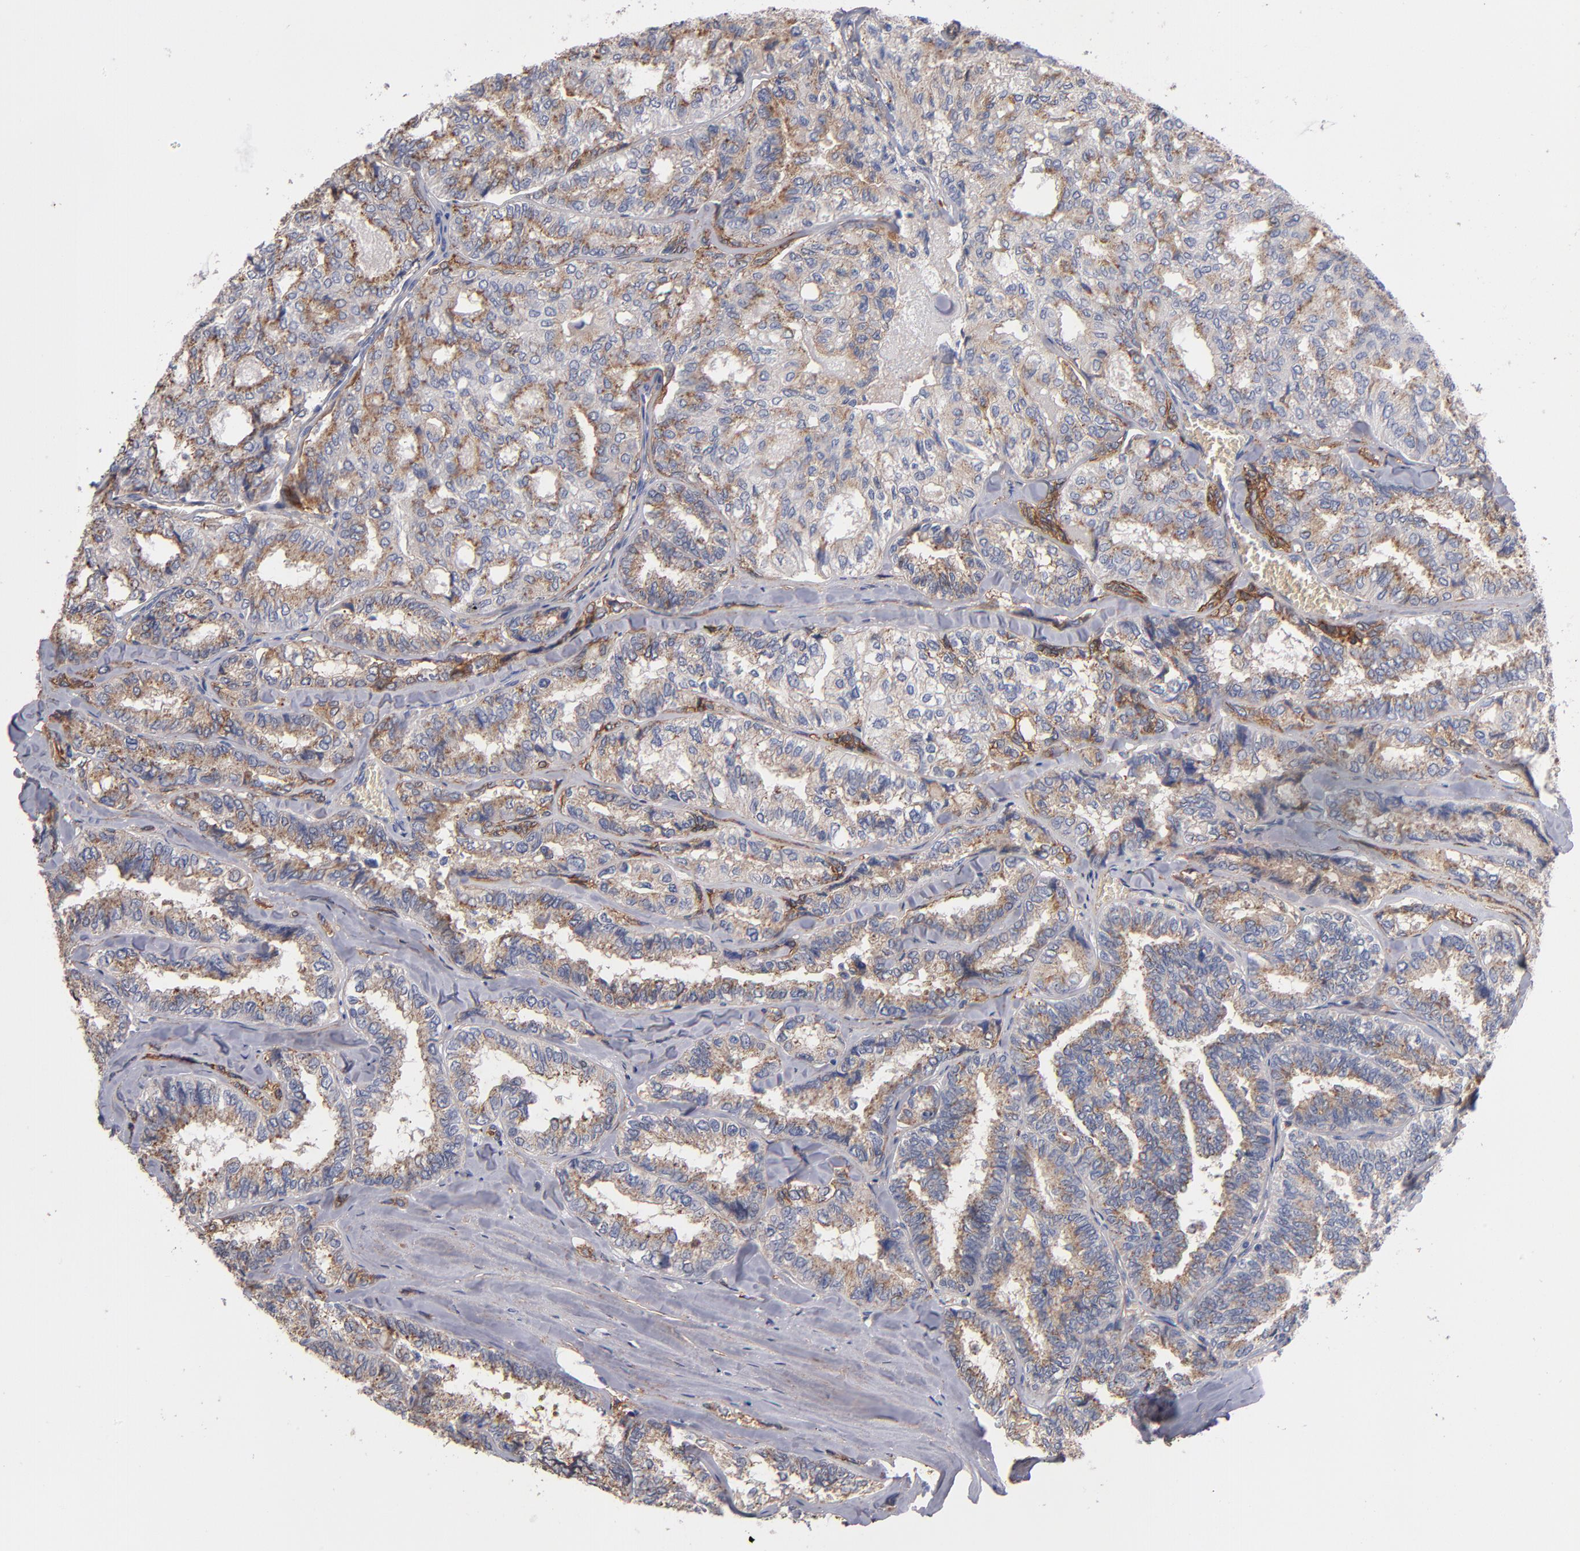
{"staining": {"intensity": "weak", "quantity": ">75%", "location": "cytoplasmic/membranous"}, "tissue": "thyroid cancer", "cell_type": "Tumor cells", "image_type": "cancer", "snomed": [{"axis": "morphology", "description": "Papillary adenocarcinoma, NOS"}, {"axis": "topography", "description": "Thyroid gland"}], "caption": "Protein staining of thyroid cancer tissue exhibits weak cytoplasmic/membranous positivity in about >75% of tumor cells.", "gene": "PLSCR4", "patient": {"sex": "female", "age": 35}}